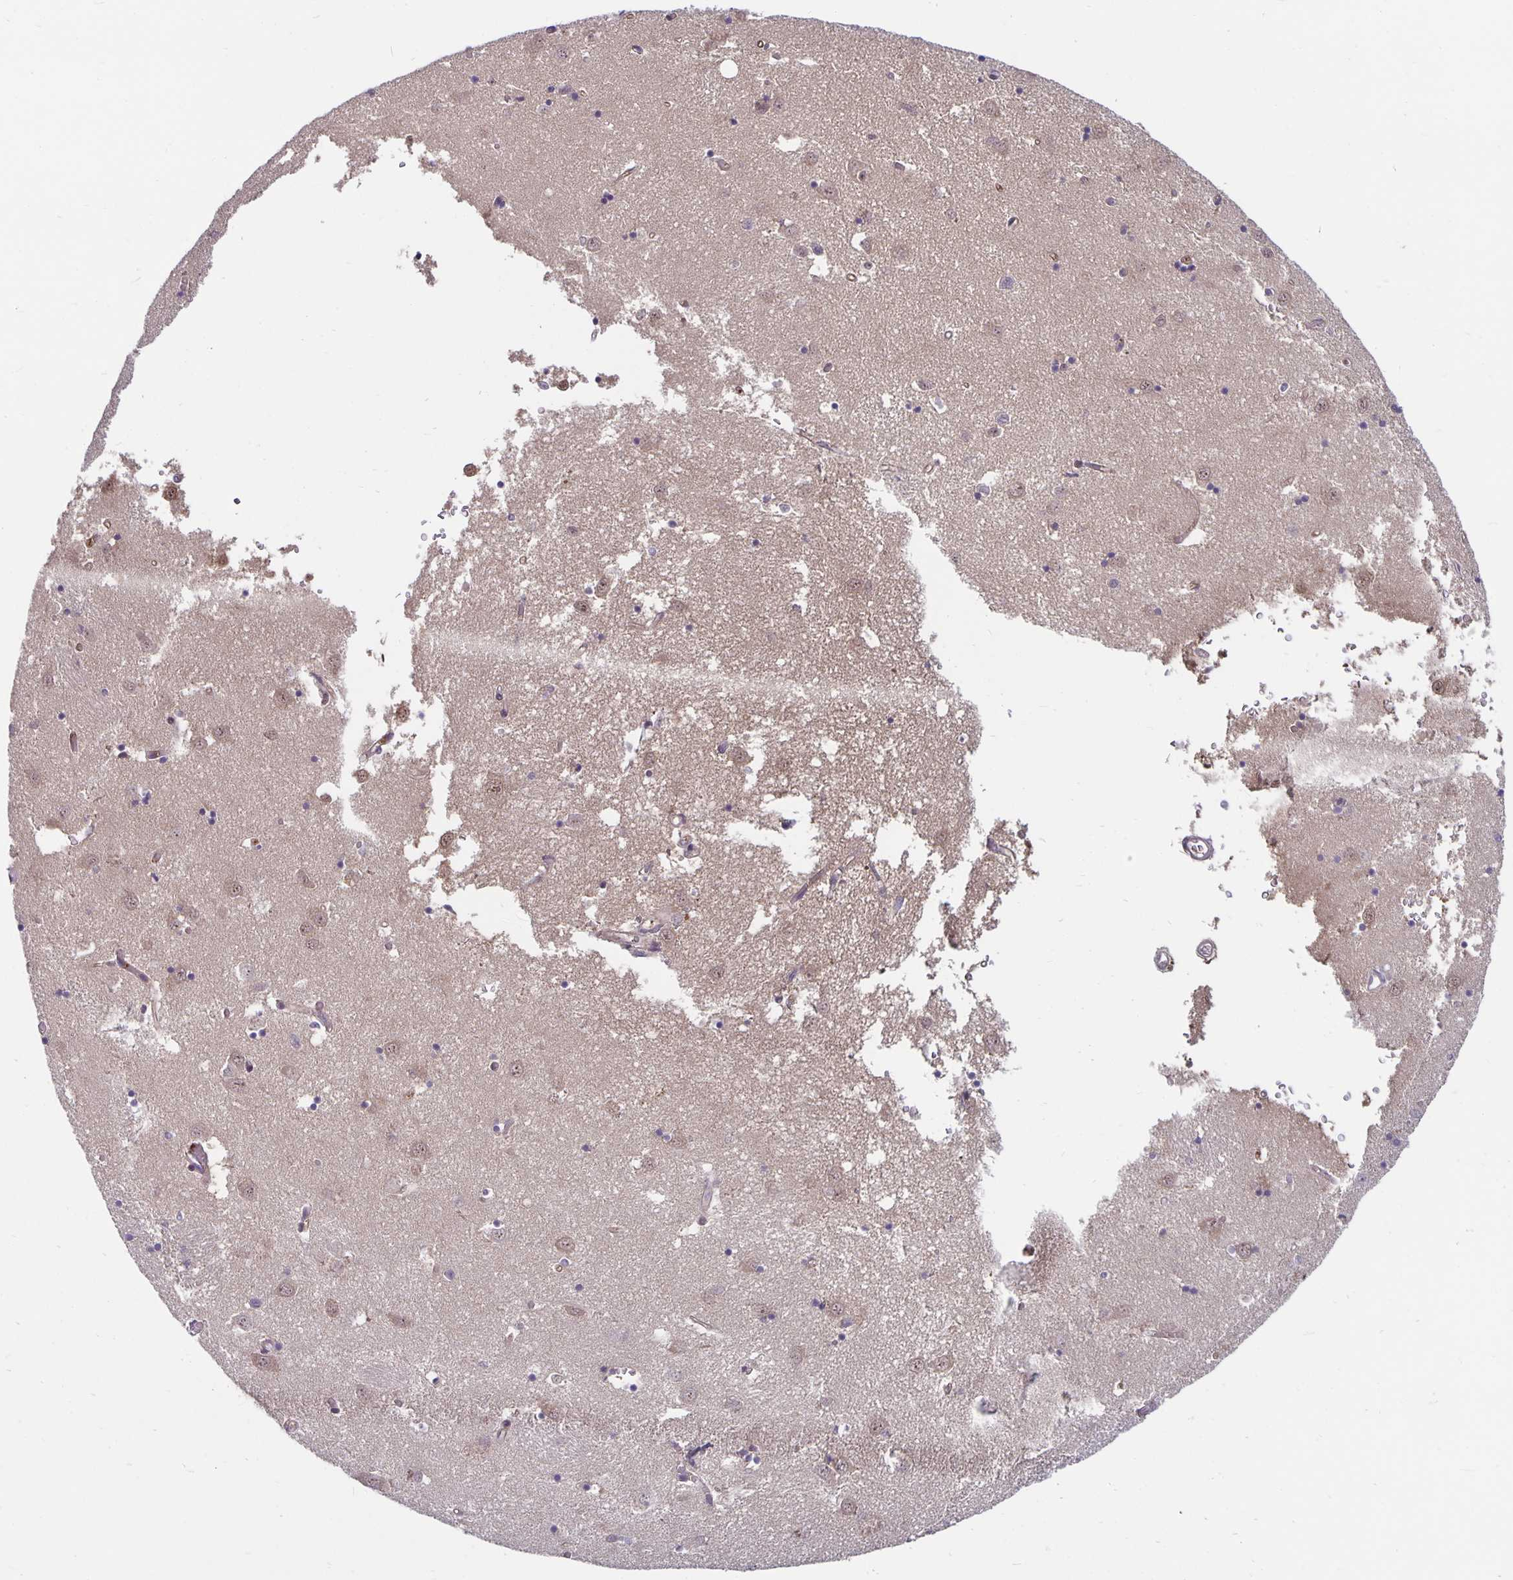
{"staining": {"intensity": "negative", "quantity": "none", "location": "none"}, "tissue": "caudate", "cell_type": "Glial cells", "image_type": "normal", "snomed": [{"axis": "morphology", "description": "Normal tissue, NOS"}, {"axis": "topography", "description": "Lateral ventricle wall"}], "caption": "Immunohistochemistry (IHC) of unremarkable caudate exhibits no expression in glial cells. The staining is performed using DAB (3,3'-diaminobenzidine) brown chromogen with nuclei counter-stained in using hematoxylin.", "gene": "EXOC6B", "patient": {"sex": "male", "age": 70}}